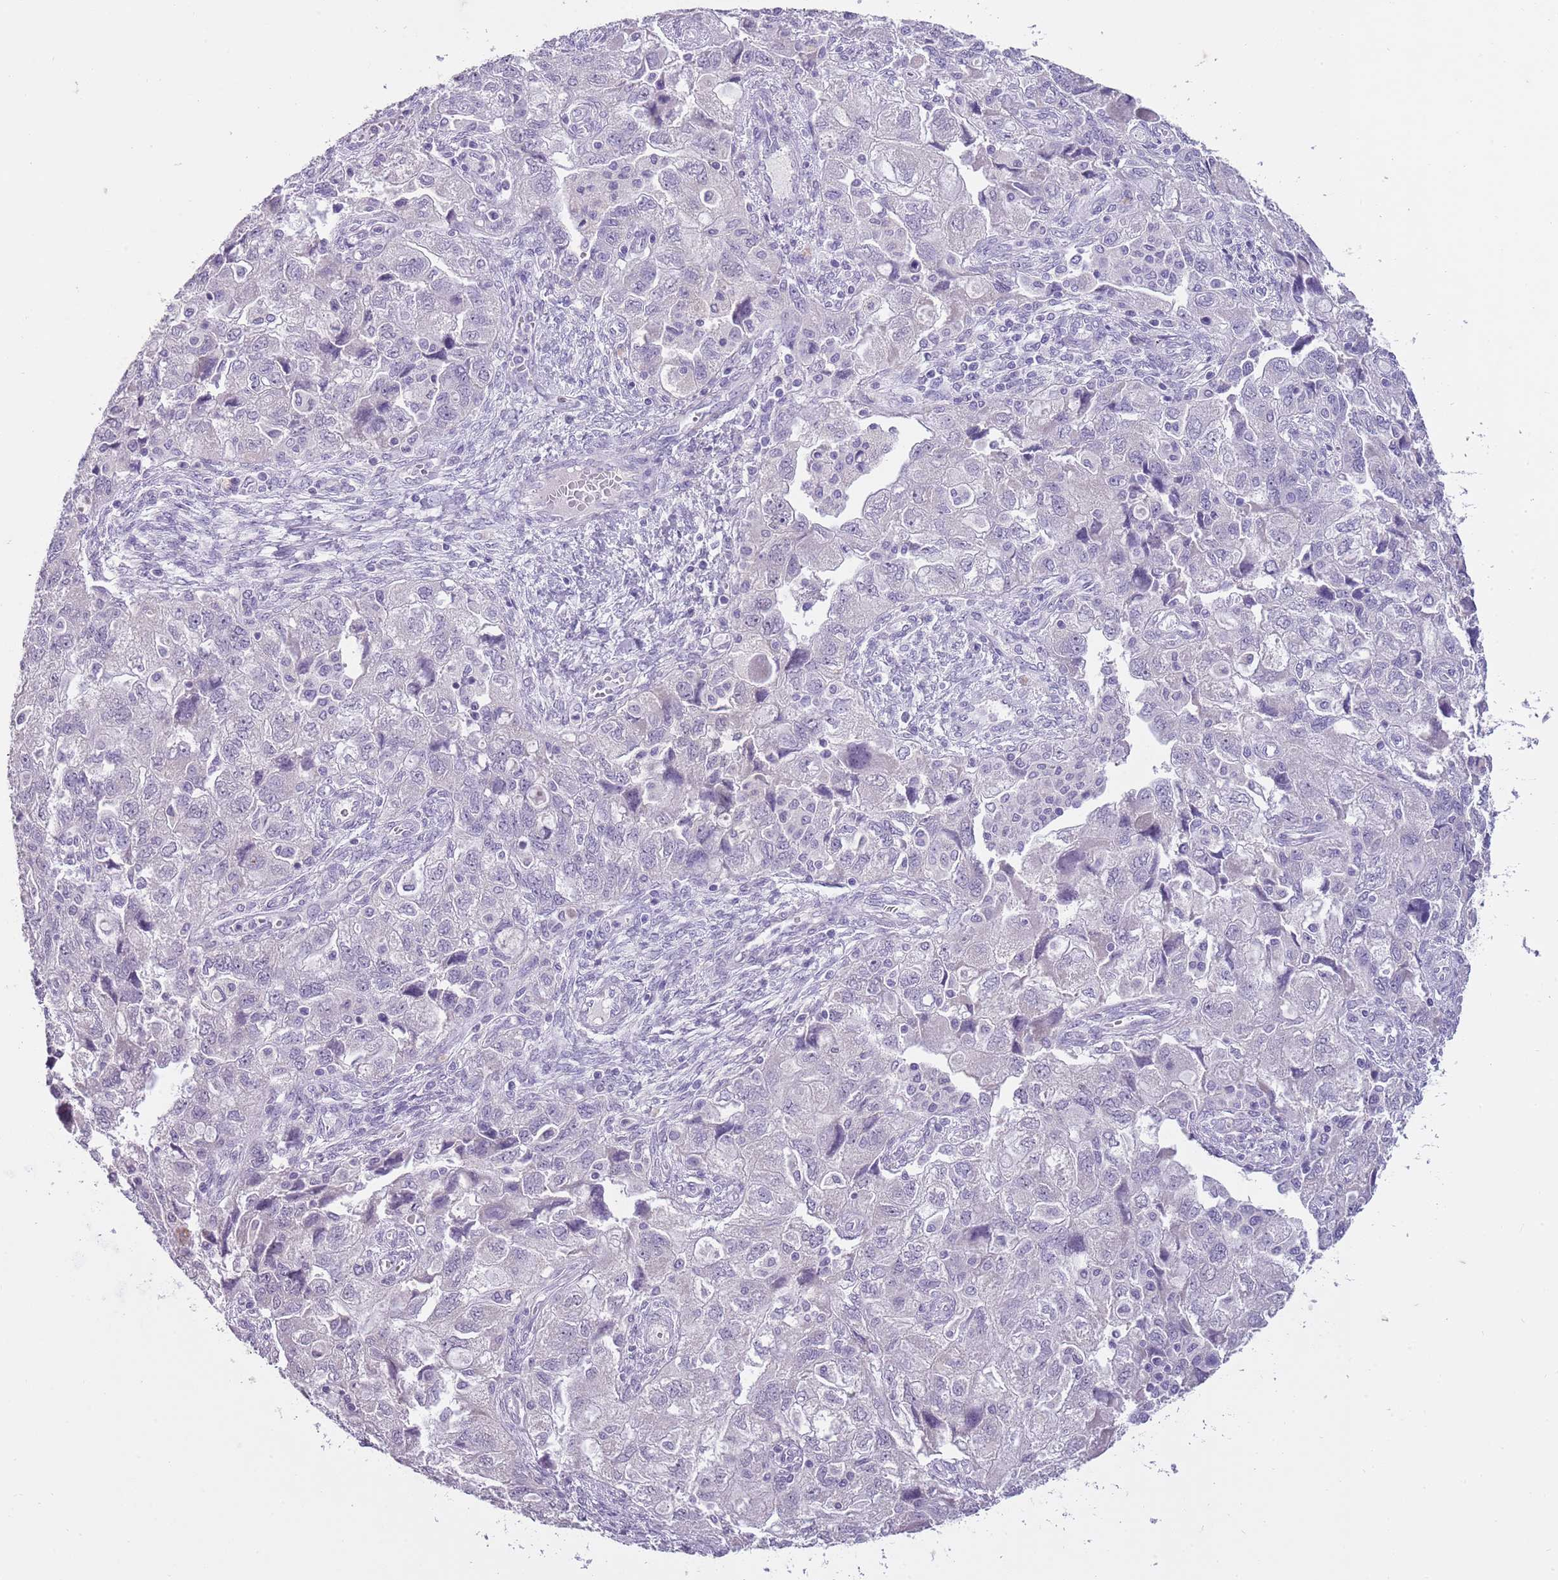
{"staining": {"intensity": "negative", "quantity": "none", "location": "none"}, "tissue": "ovarian cancer", "cell_type": "Tumor cells", "image_type": "cancer", "snomed": [{"axis": "morphology", "description": "Carcinoma, NOS"}, {"axis": "morphology", "description": "Cystadenocarcinoma, serous, NOS"}, {"axis": "topography", "description": "Ovary"}], "caption": "An immunohistochemistry photomicrograph of ovarian cancer (serous cystadenocarcinoma) is shown. There is no staining in tumor cells of ovarian cancer (serous cystadenocarcinoma).", "gene": "SLC35E3", "patient": {"sex": "female", "age": 69}}